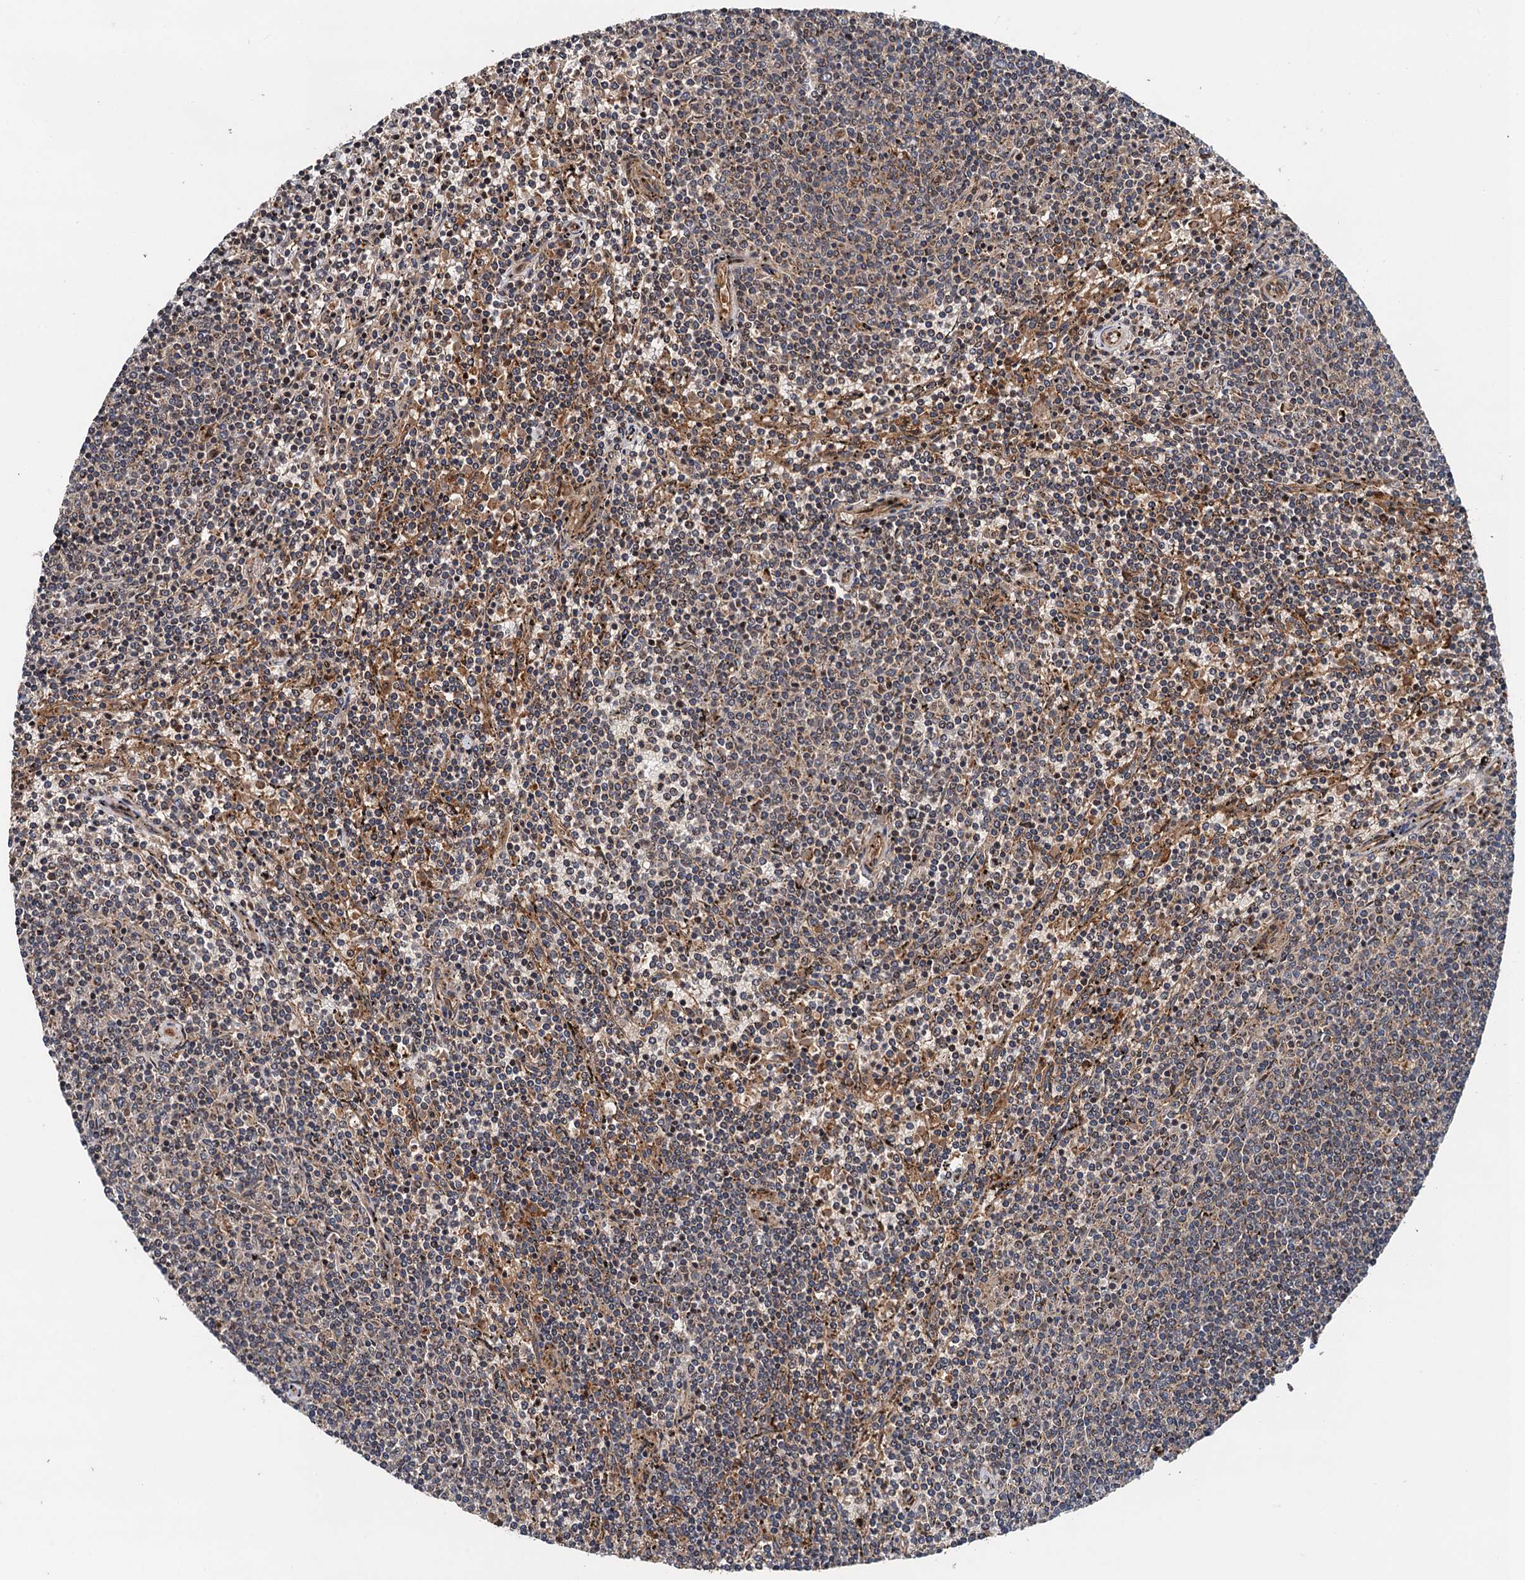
{"staining": {"intensity": "weak", "quantity": "<25%", "location": "cytoplasmic/membranous"}, "tissue": "lymphoma", "cell_type": "Tumor cells", "image_type": "cancer", "snomed": [{"axis": "morphology", "description": "Malignant lymphoma, non-Hodgkin's type, Low grade"}, {"axis": "topography", "description": "Spleen"}], "caption": "Tumor cells show no significant staining in malignant lymphoma, non-Hodgkin's type (low-grade).", "gene": "NLRP10", "patient": {"sex": "female", "age": 50}}